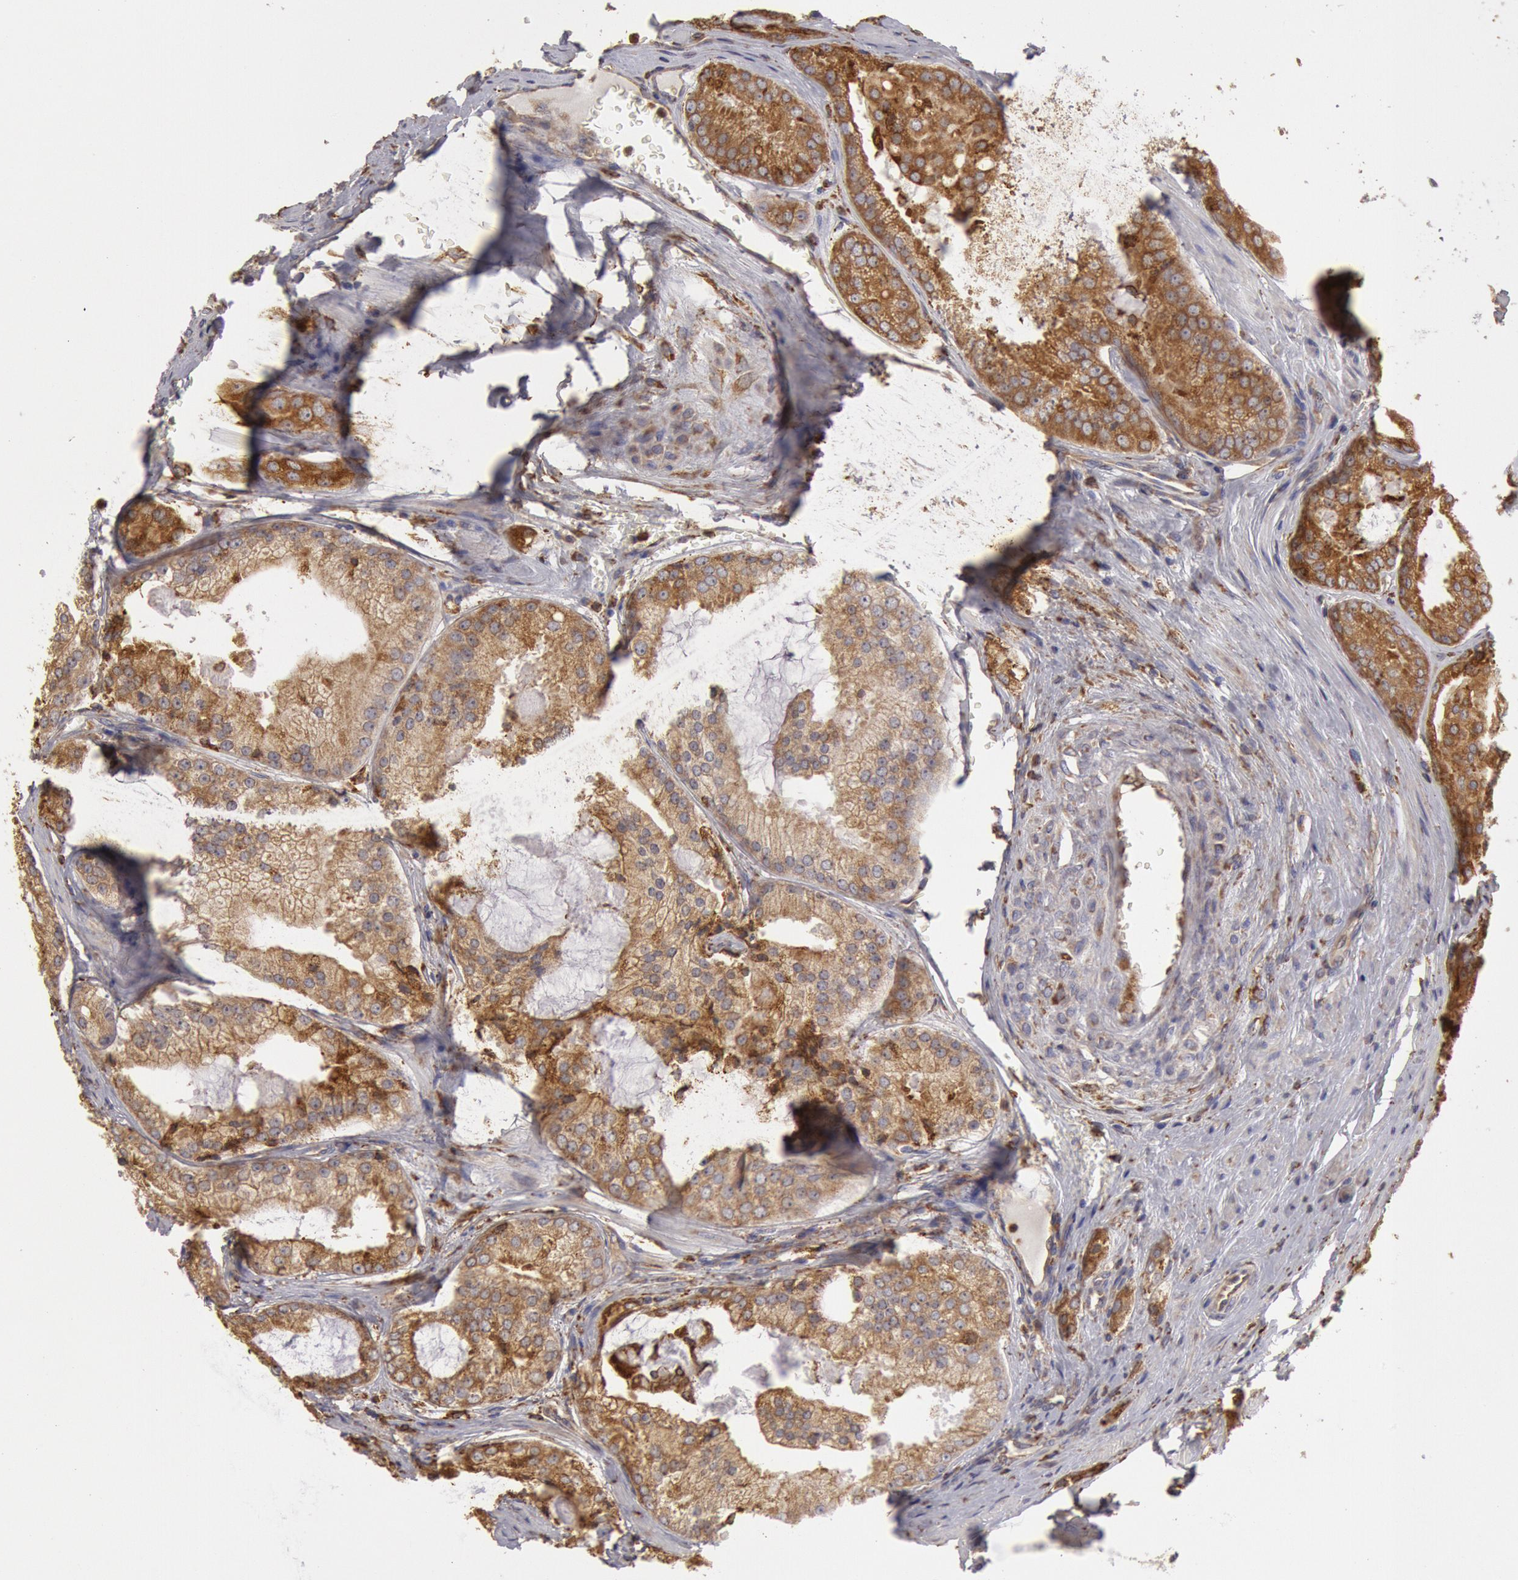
{"staining": {"intensity": "moderate", "quantity": ">75%", "location": "cytoplasmic/membranous"}, "tissue": "prostate cancer", "cell_type": "Tumor cells", "image_type": "cancer", "snomed": [{"axis": "morphology", "description": "Adenocarcinoma, Medium grade"}, {"axis": "topography", "description": "Prostate"}], "caption": "Protein expression analysis of prostate adenocarcinoma (medium-grade) reveals moderate cytoplasmic/membranous staining in about >75% of tumor cells.", "gene": "ERP44", "patient": {"sex": "male", "age": 60}}